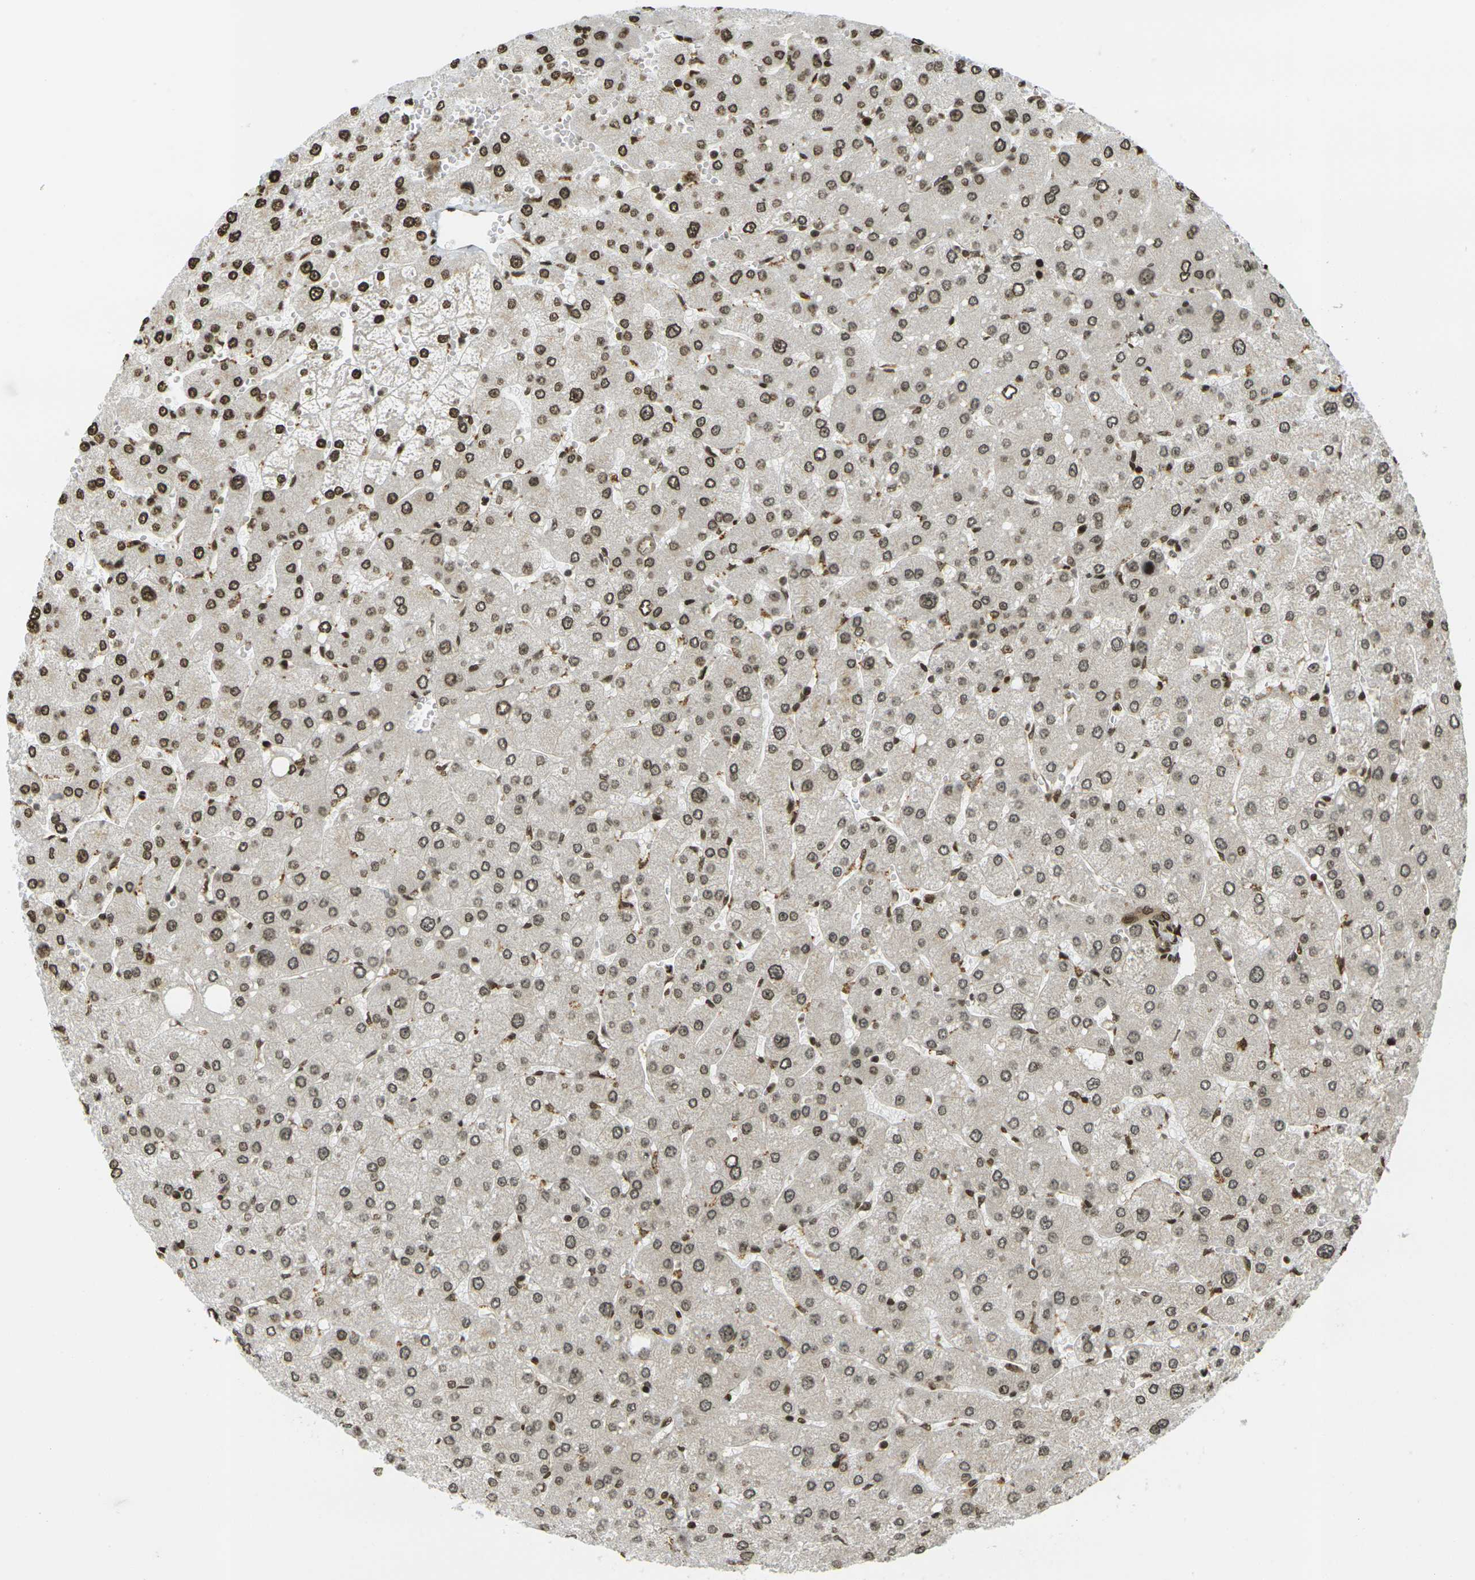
{"staining": {"intensity": "moderate", "quantity": ">75%", "location": "nuclear"}, "tissue": "liver", "cell_type": "Cholangiocytes", "image_type": "normal", "snomed": [{"axis": "morphology", "description": "Normal tissue, NOS"}, {"axis": "topography", "description": "Liver"}], "caption": "Immunohistochemical staining of benign liver demonstrates moderate nuclear protein expression in about >75% of cholangiocytes. Immunohistochemistry stains the protein in brown and the nuclei are stained blue.", "gene": "RUVBL2", "patient": {"sex": "male", "age": 55}}